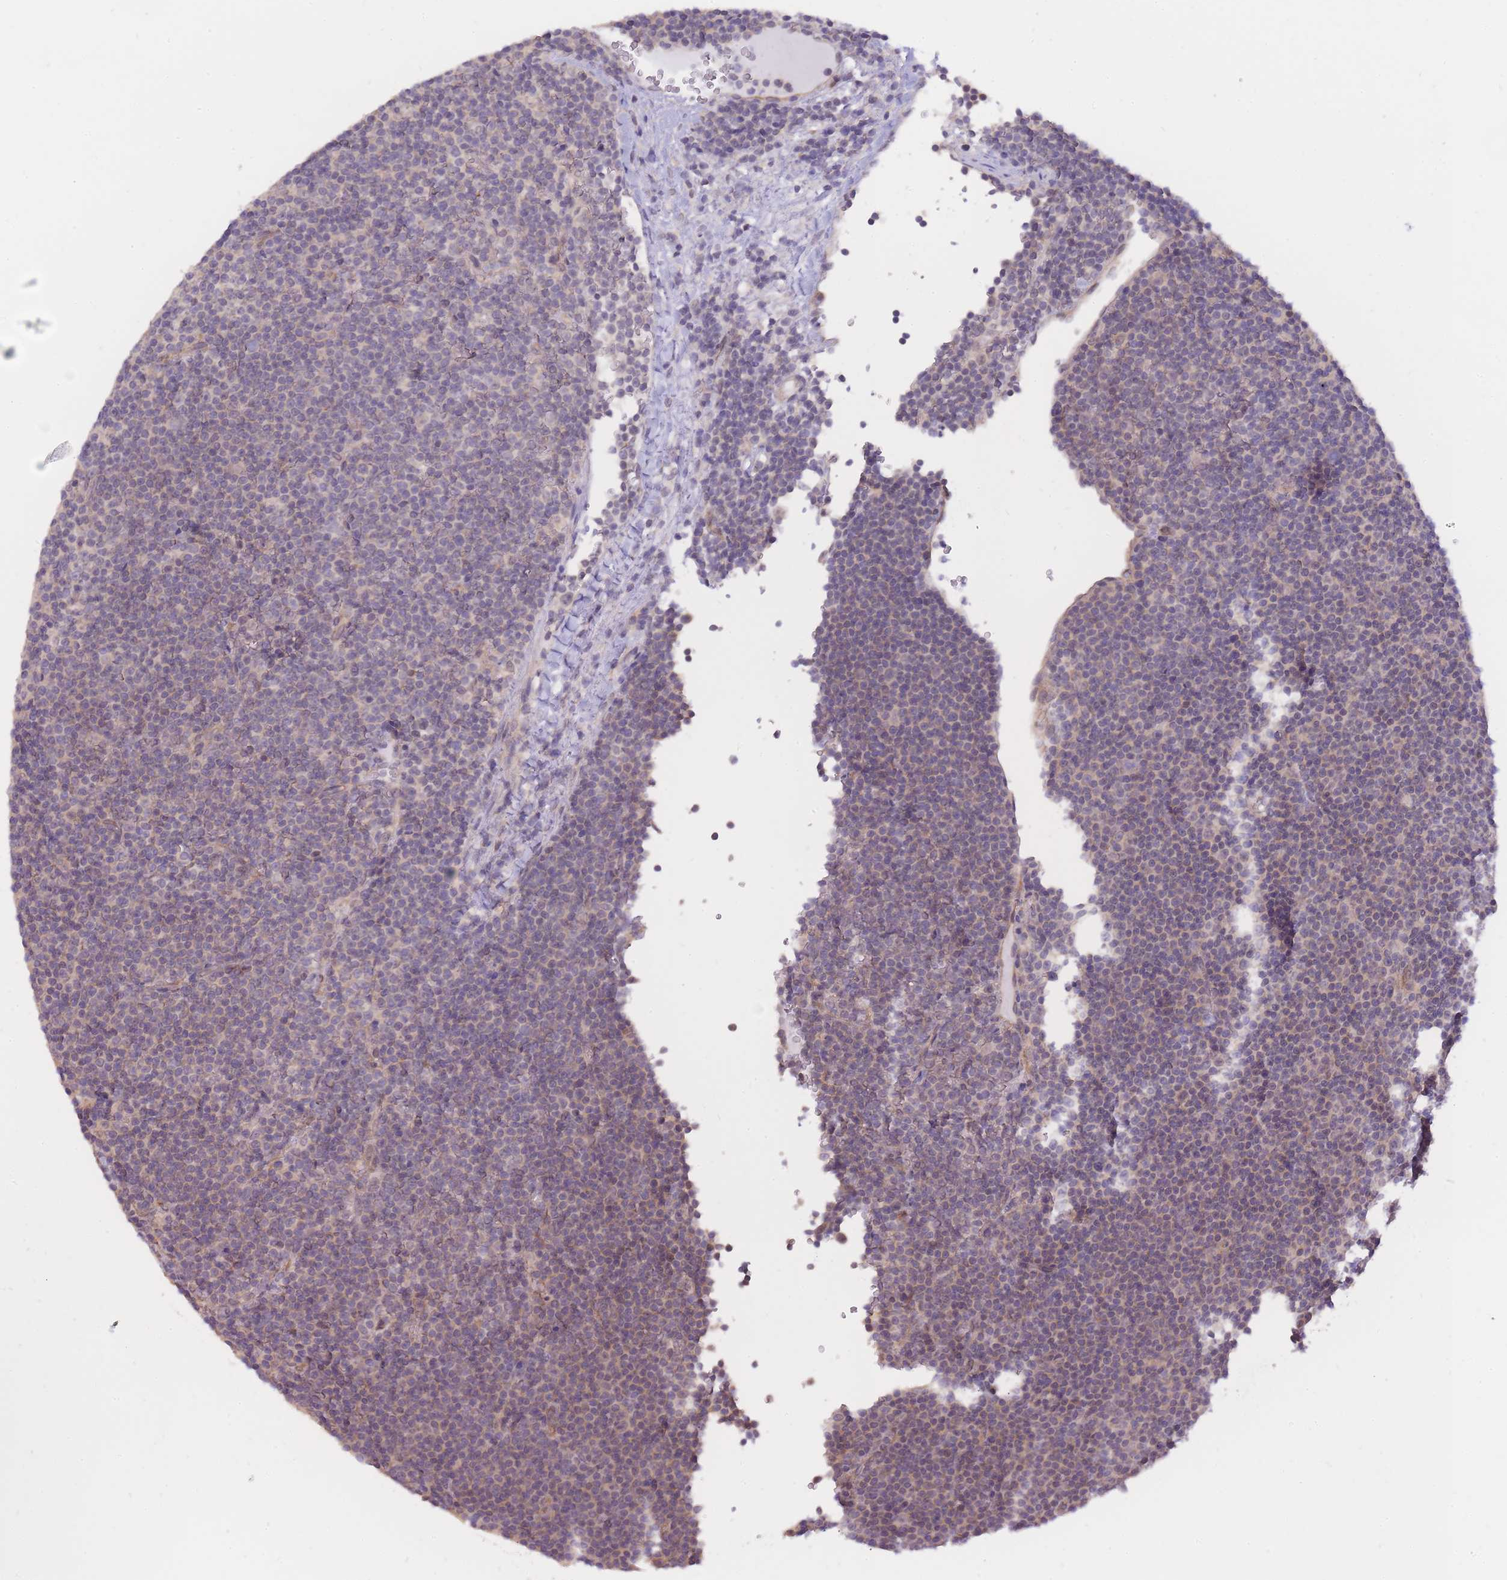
{"staining": {"intensity": "weak", "quantity": "<25%", "location": "cytoplasmic/membranous"}, "tissue": "lymphoma", "cell_type": "Tumor cells", "image_type": "cancer", "snomed": [{"axis": "morphology", "description": "Malignant lymphoma, non-Hodgkin's type, Low grade"}, {"axis": "topography", "description": "Lymph node"}], "caption": "This is a histopathology image of IHC staining of lymphoma, which shows no positivity in tumor cells. (DAB immunohistochemistry, high magnification).", "gene": "C19orf25", "patient": {"sex": "female", "age": 67}}